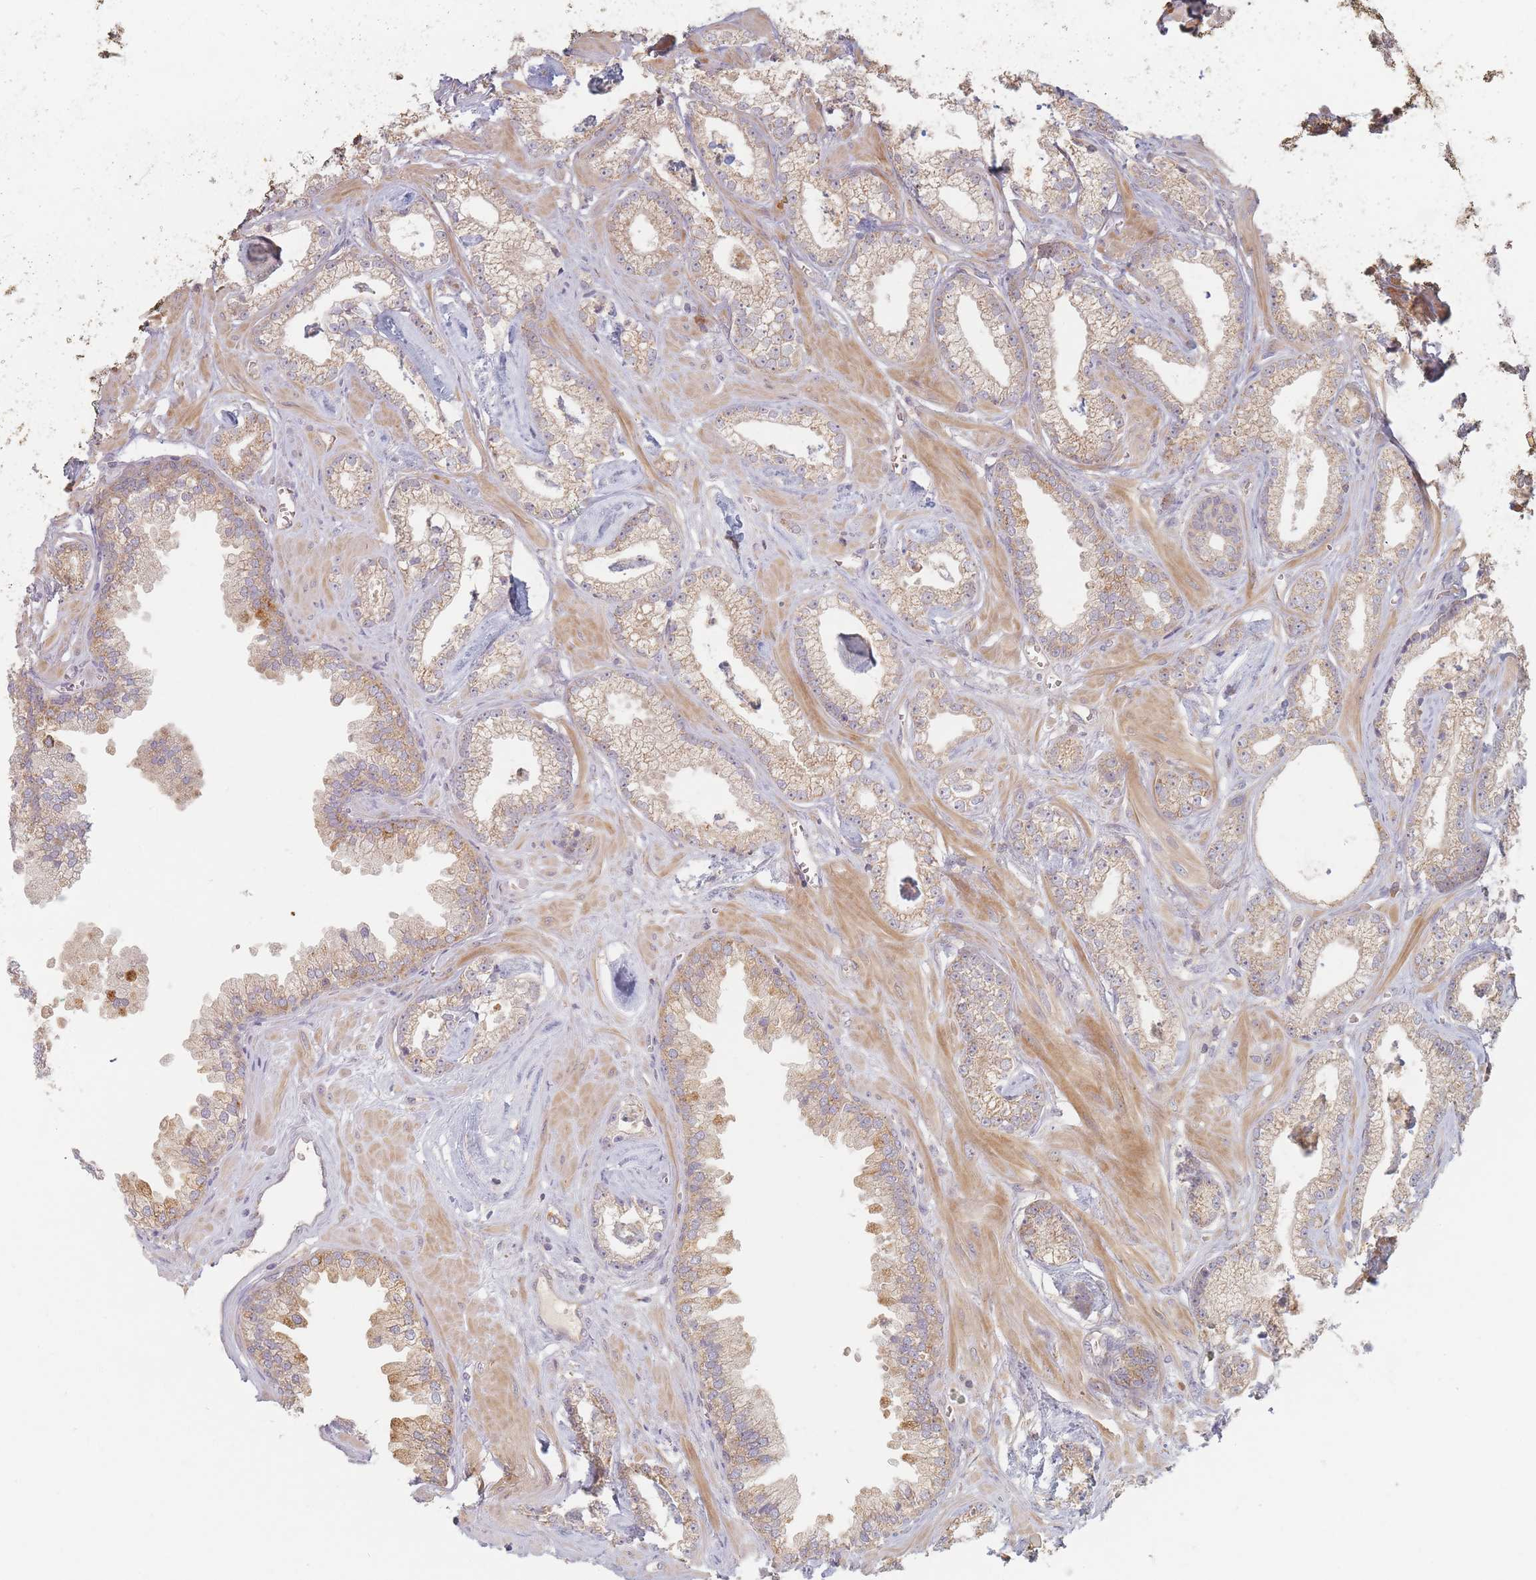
{"staining": {"intensity": "moderate", "quantity": "25%-75%", "location": "cytoplasmic/membranous"}, "tissue": "prostate cancer", "cell_type": "Tumor cells", "image_type": "cancer", "snomed": [{"axis": "morphology", "description": "Adenocarcinoma, Low grade"}, {"axis": "topography", "description": "Prostate"}], "caption": "High-magnification brightfield microscopy of prostate cancer (adenocarcinoma (low-grade)) stained with DAB (brown) and counterstained with hematoxylin (blue). tumor cells exhibit moderate cytoplasmic/membranous positivity is identified in about25%-75% of cells.", "gene": "SLC35F3", "patient": {"sex": "male", "age": 60}}